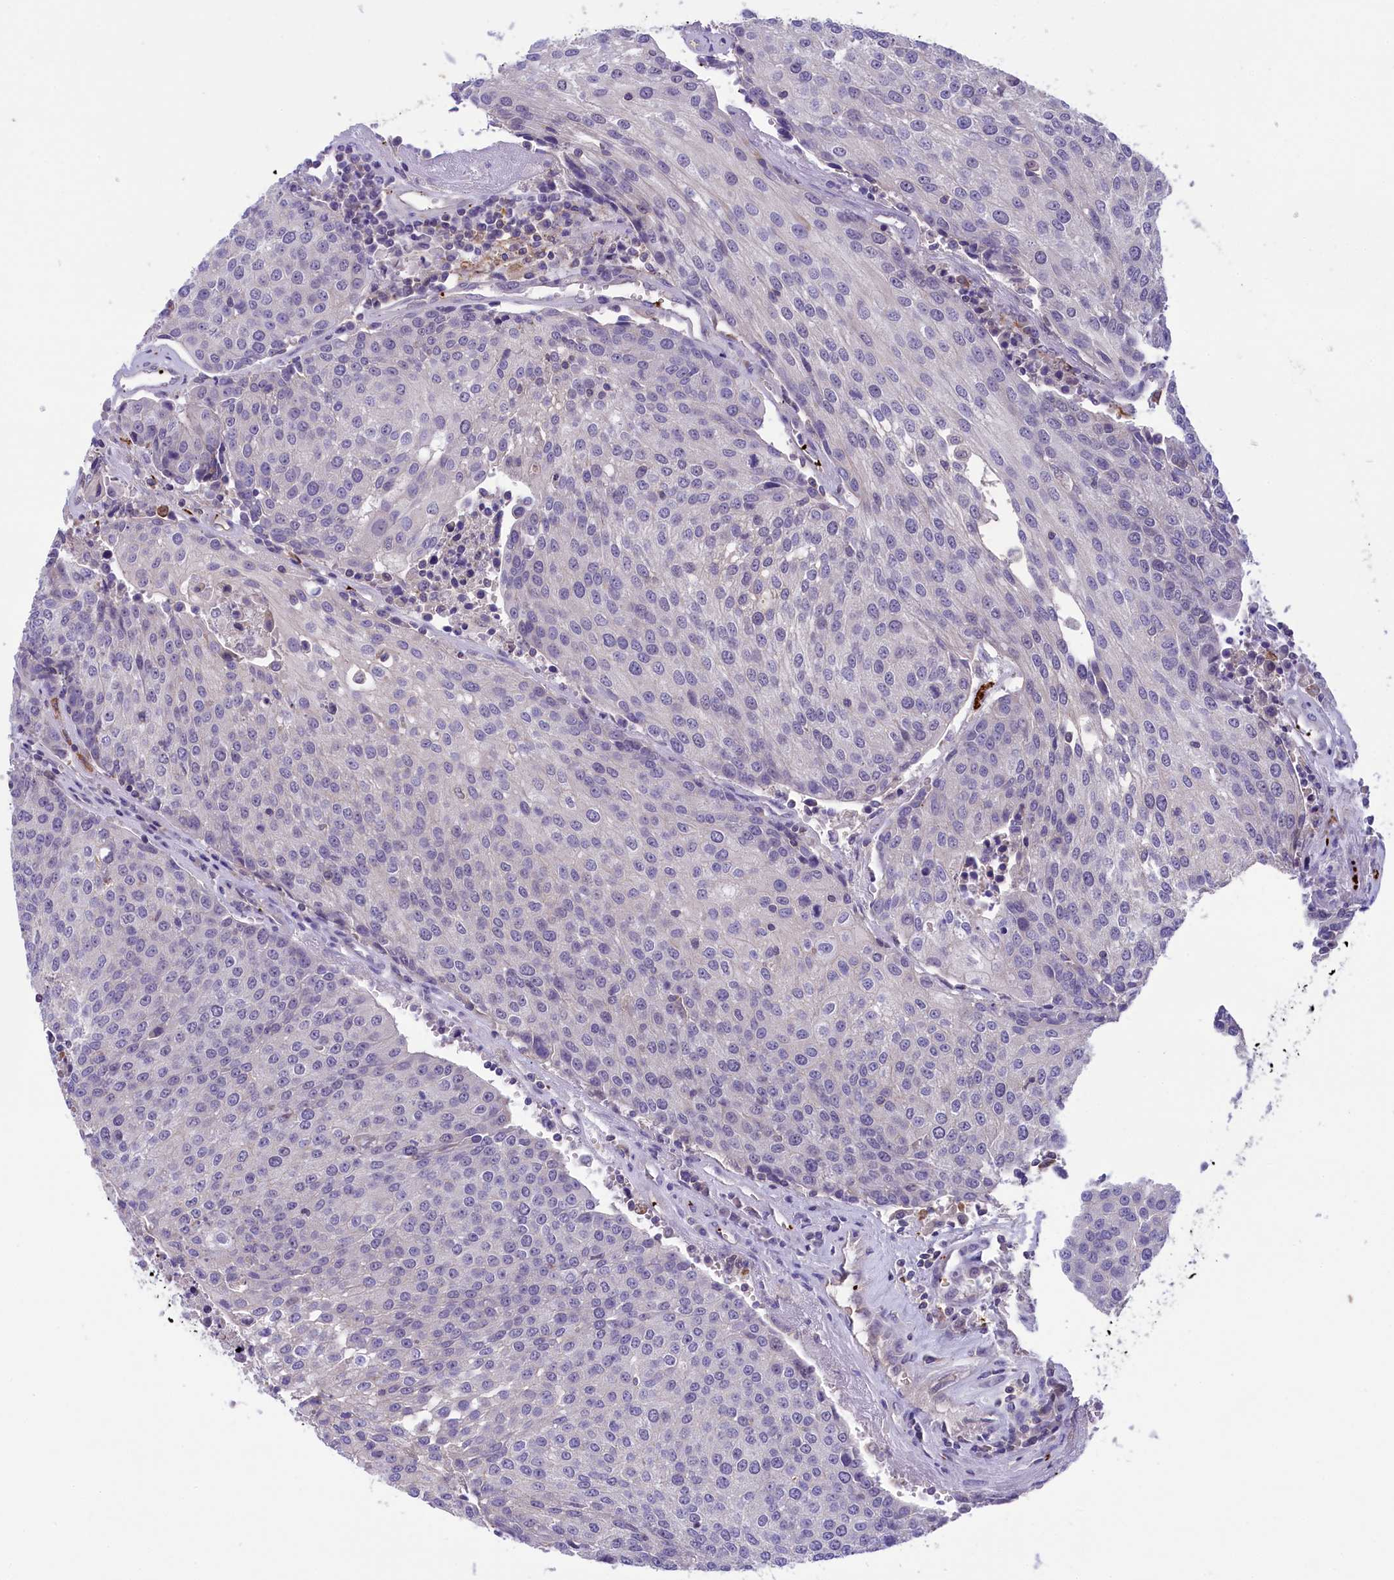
{"staining": {"intensity": "negative", "quantity": "none", "location": "none"}, "tissue": "urothelial cancer", "cell_type": "Tumor cells", "image_type": "cancer", "snomed": [{"axis": "morphology", "description": "Urothelial carcinoma, High grade"}, {"axis": "topography", "description": "Urinary bladder"}], "caption": "Immunohistochemistry photomicrograph of neoplastic tissue: high-grade urothelial carcinoma stained with DAB reveals no significant protein staining in tumor cells.", "gene": "HEATR3", "patient": {"sex": "female", "age": 85}}